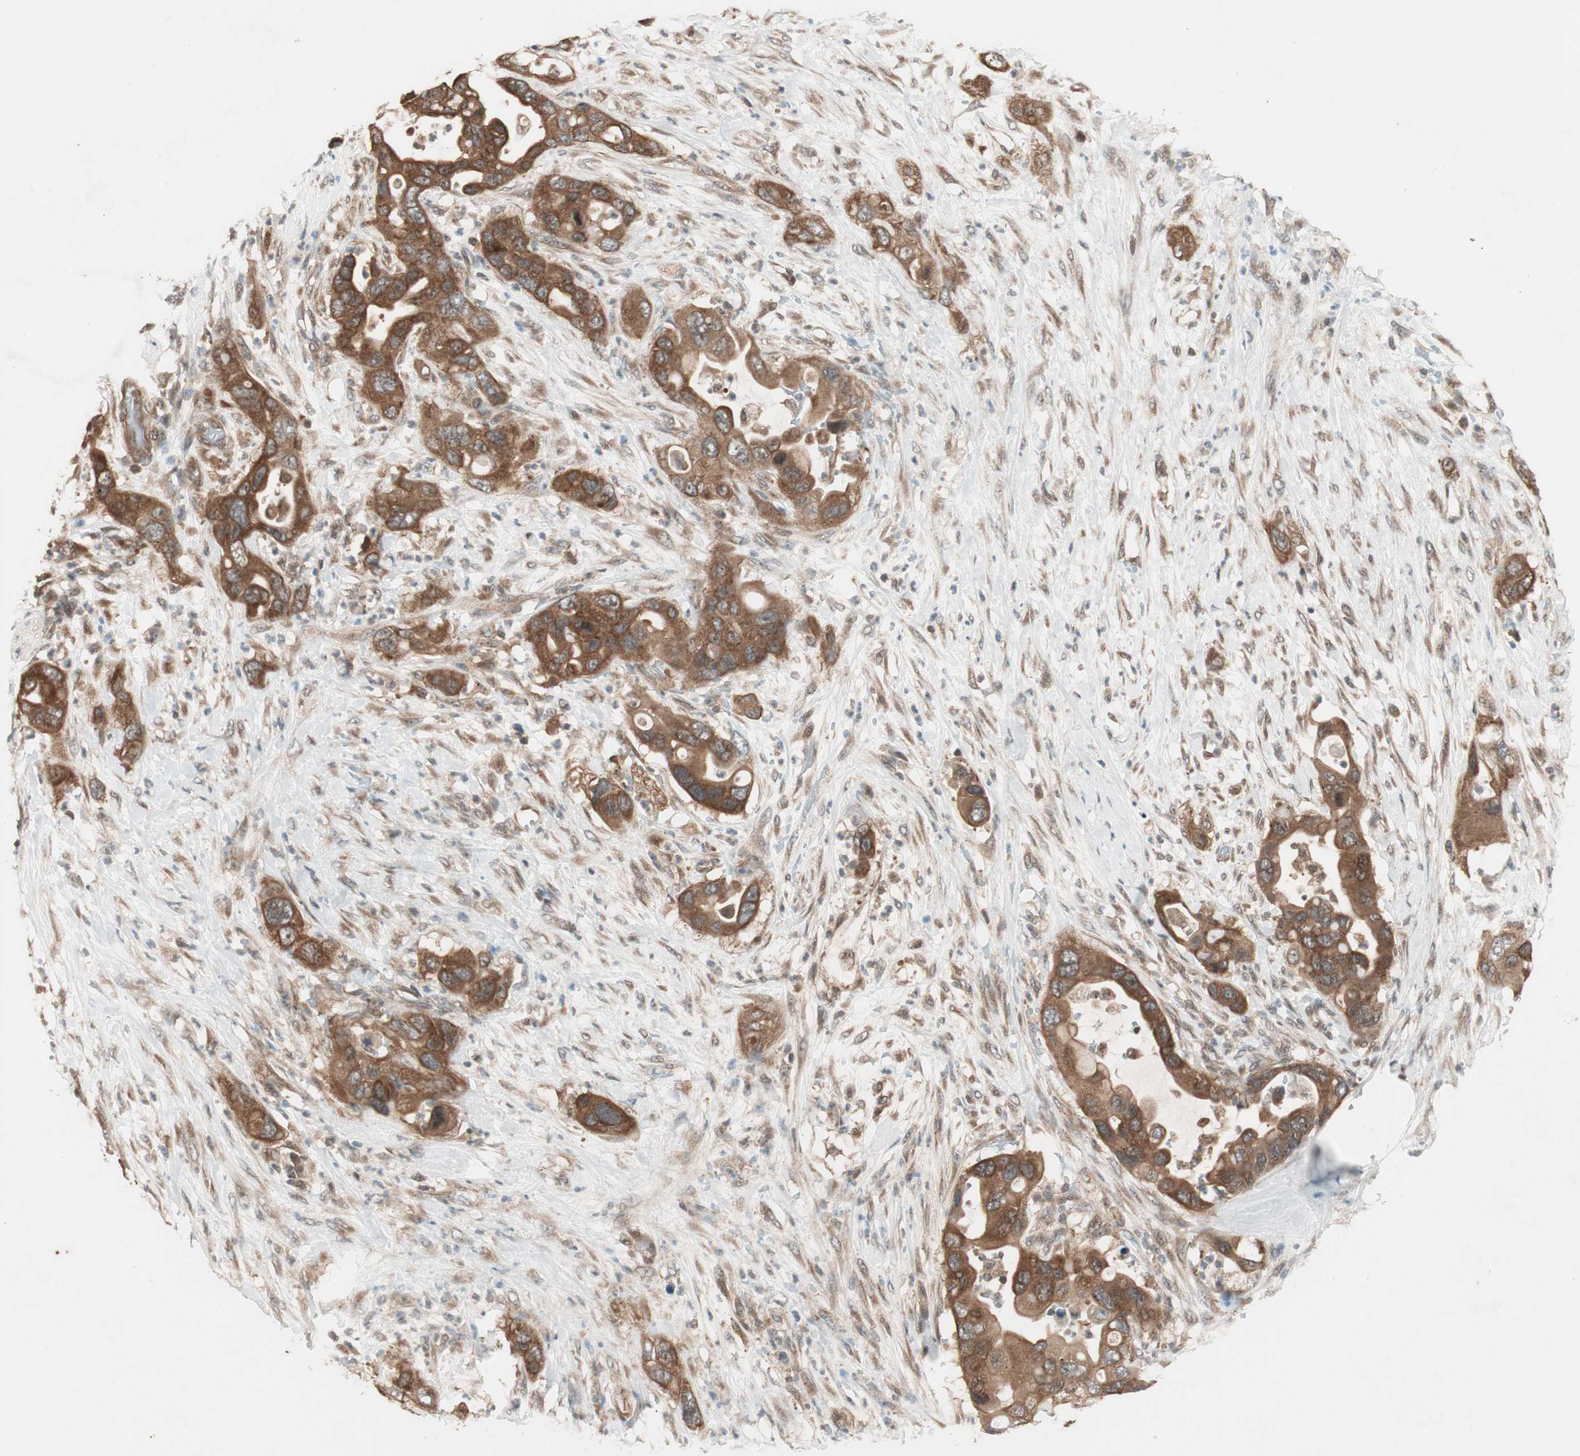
{"staining": {"intensity": "strong", "quantity": ">75%", "location": "cytoplasmic/membranous"}, "tissue": "pancreatic cancer", "cell_type": "Tumor cells", "image_type": "cancer", "snomed": [{"axis": "morphology", "description": "Adenocarcinoma, NOS"}, {"axis": "topography", "description": "Pancreas"}], "caption": "This photomicrograph displays immunohistochemistry staining of adenocarcinoma (pancreatic), with high strong cytoplasmic/membranous expression in about >75% of tumor cells.", "gene": "FBXO5", "patient": {"sex": "female", "age": 71}}